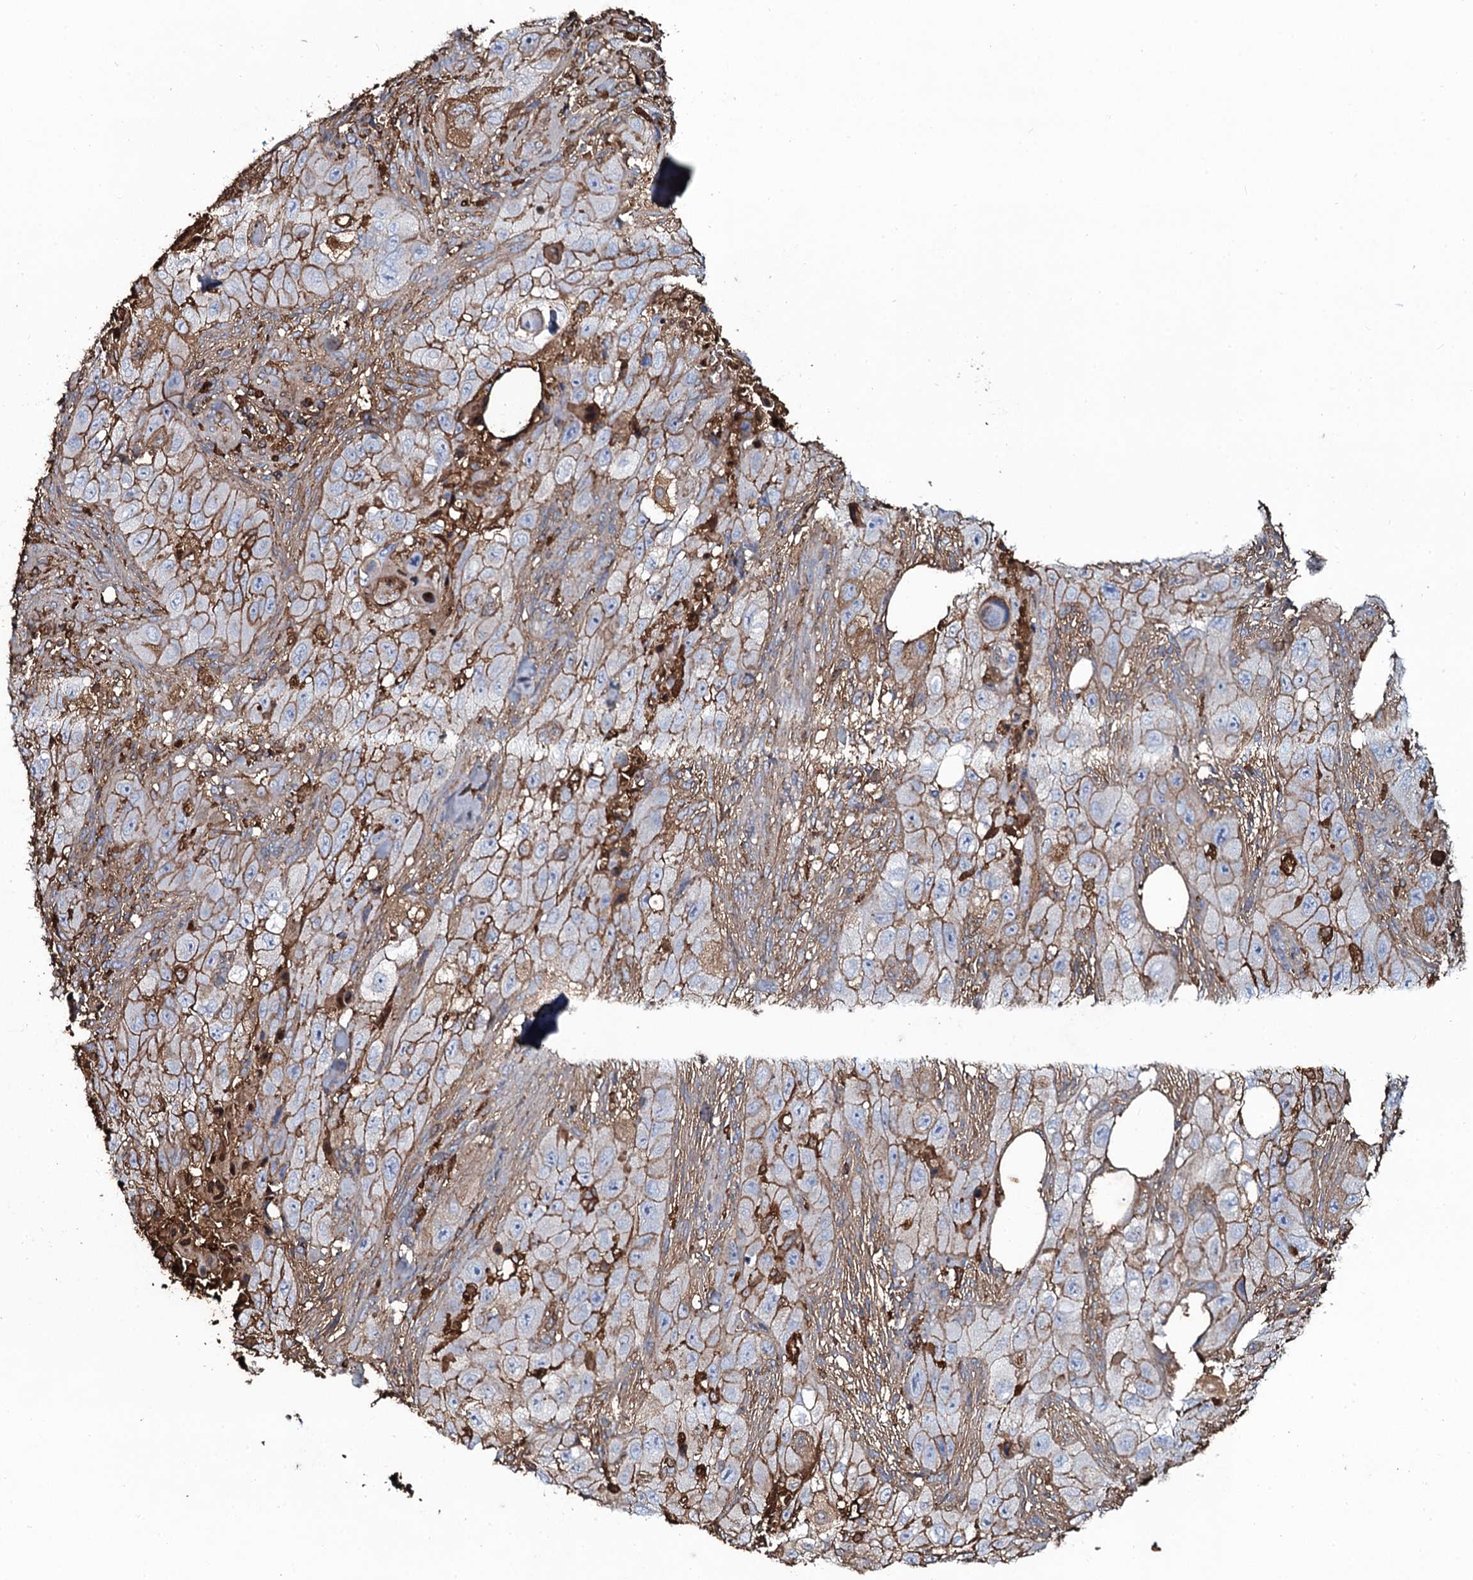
{"staining": {"intensity": "moderate", "quantity": "25%-75%", "location": "cytoplasmic/membranous"}, "tissue": "skin cancer", "cell_type": "Tumor cells", "image_type": "cancer", "snomed": [{"axis": "morphology", "description": "Squamous cell carcinoma, NOS"}, {"axis": "topography", "description": "Skin"}, {"axis": "topography", "description": "Subcutis"}], "caption": "This is an image of immunohistochemistry (IHC) staining of skin cancer (squamous cell carcinoma), which shows moderate expression in the cytoplasmic/membranous of tumor cells.", "gene": "EDN1", "patient": {"sex": "male", "age": 73}}